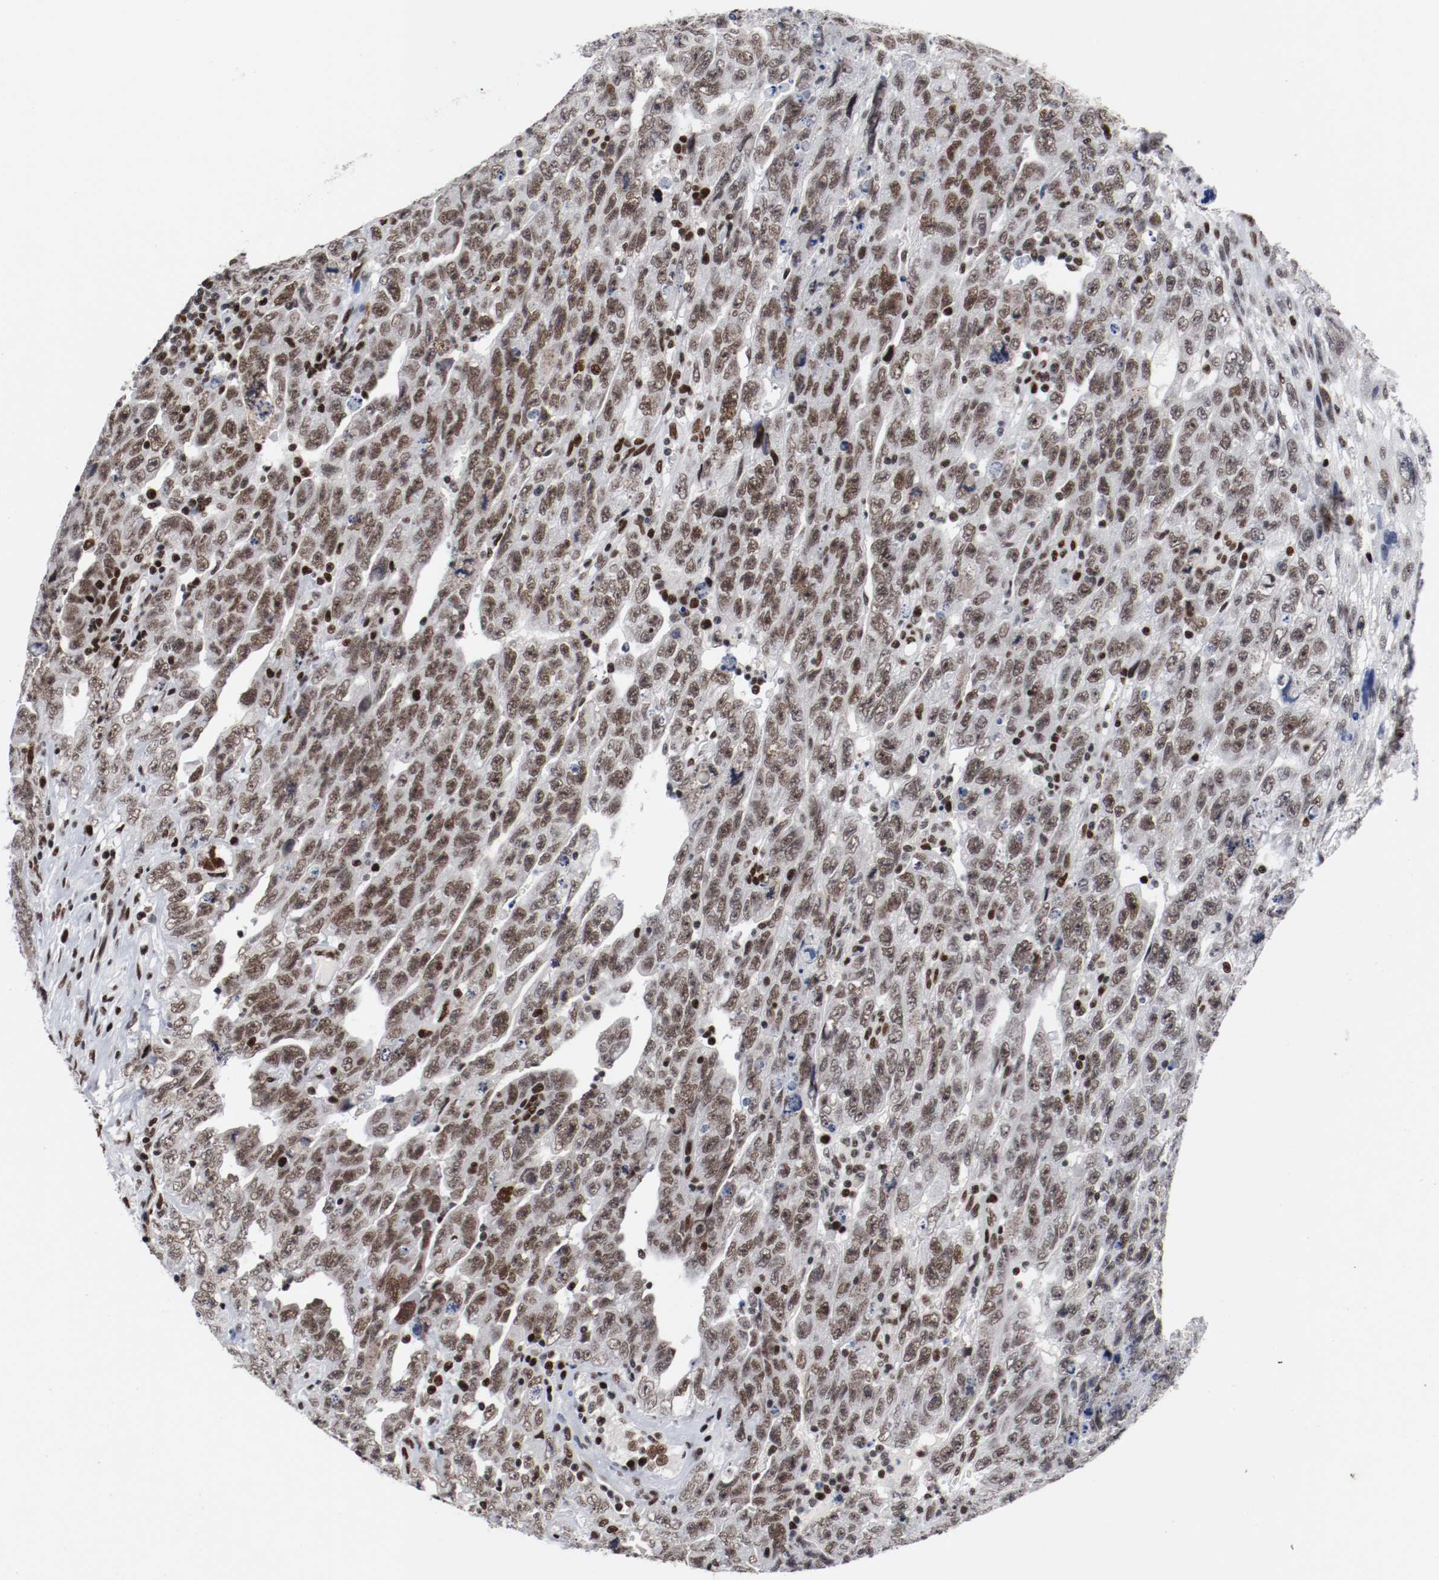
{"staining": {"intensity": "moderate", "quantity": "25%-75%", "location": "nuclear"}, "tissue": "testis cancer", "cell_type": "Tumor cells", "image_type": "cancer", "snomed": [{"axis": "morphology", "description": "Carcinoma, Embryonal, NOS"}, {"axis": "topography", "description": "Testis"}], "caption": "Immunohistochemical staining of human testis cancer (embryonal carcinoma) shows medium levels of moderate nuclear protein positivity in approximately 25%-75% of tumor cells.", "gene": "MEF2D", "patient": {"sex": "male", "age": 28}}